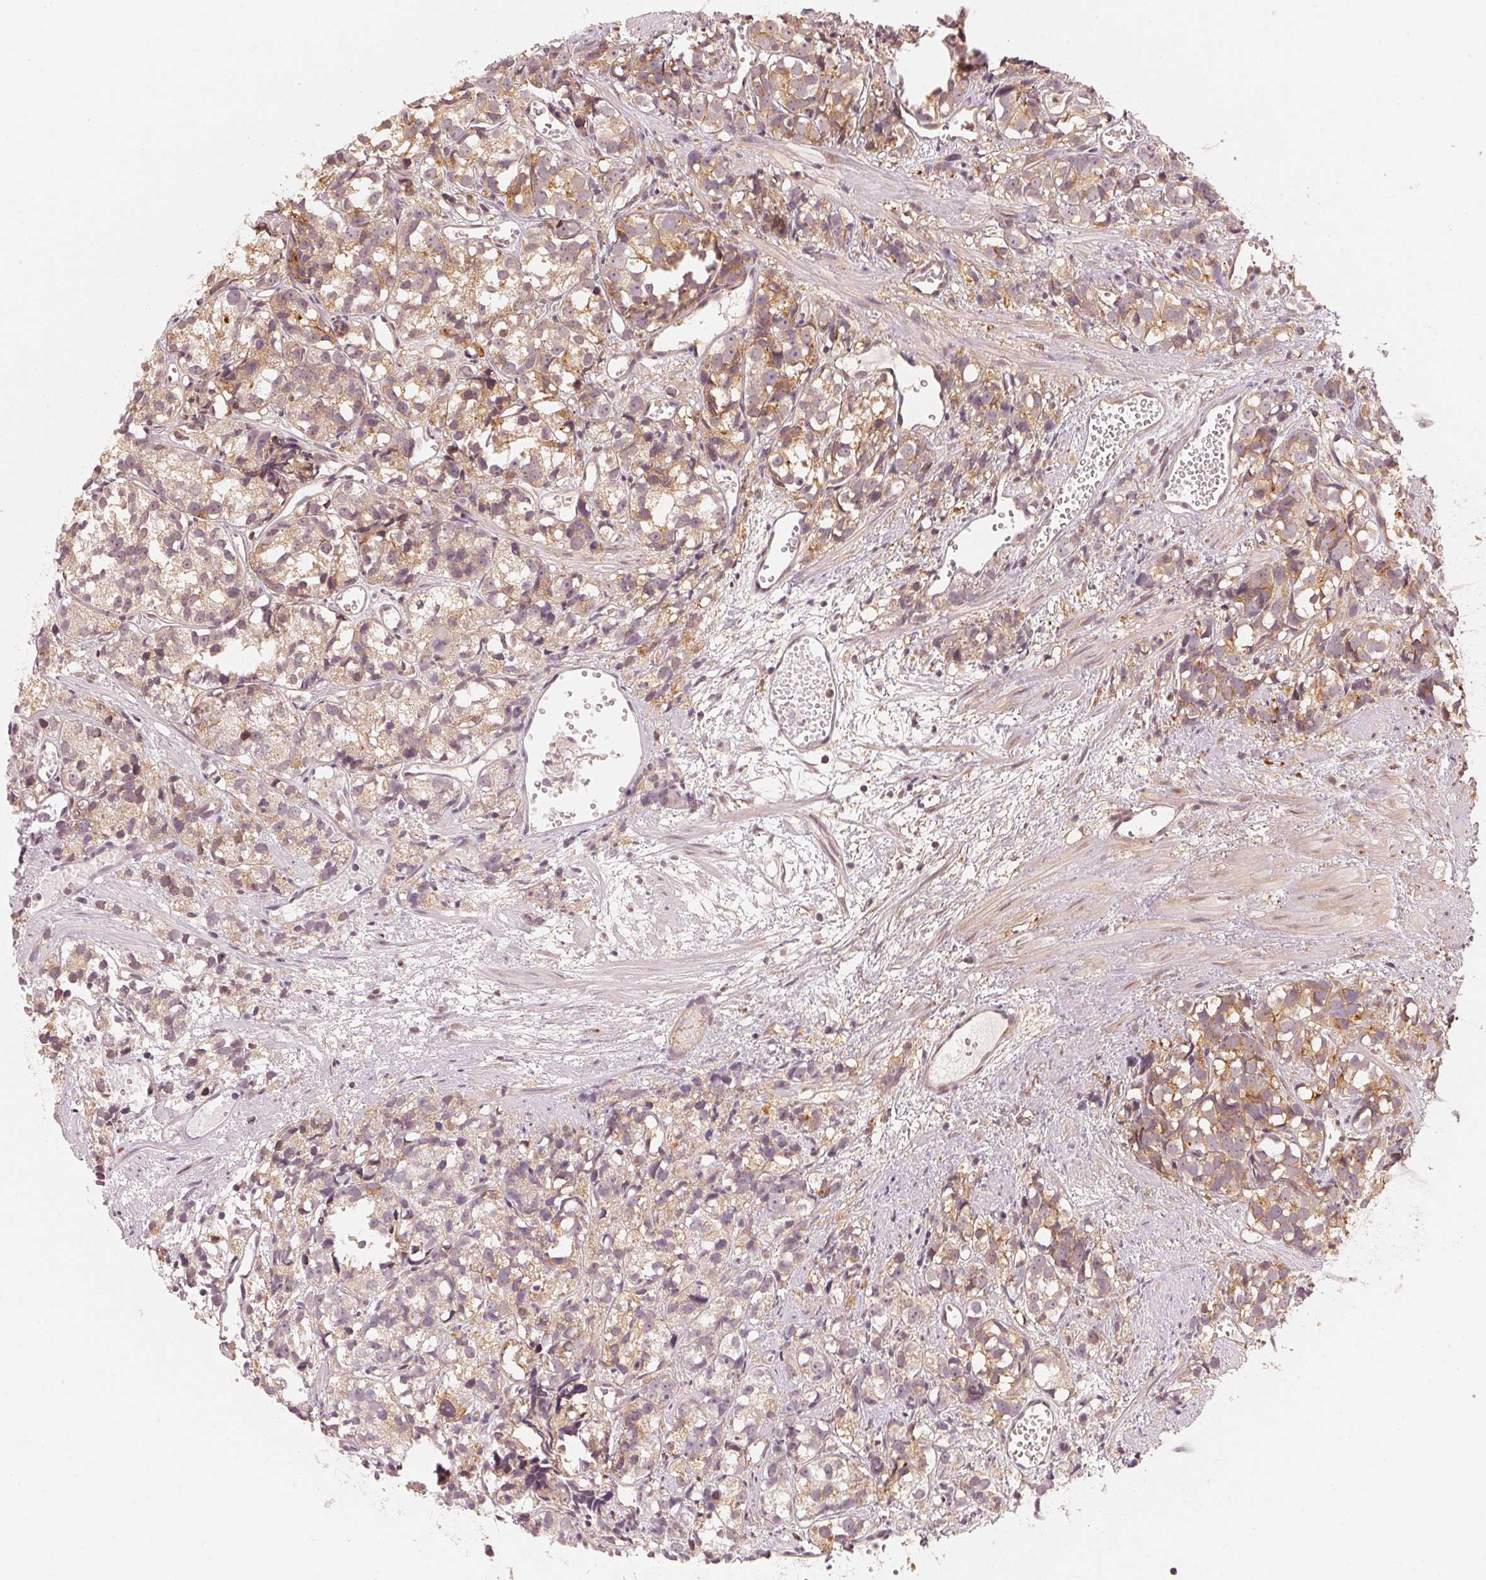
{"staining": {"intensity": "moderate", "quantity": ">75%", "location": "cytoplasmic/membranous"}, "tissue": "prostate cancer", "cell_type": "Tumor cells", "image_type": "cancer", "snomed": [{"axis": "morphology", "description": "Adenocarcinoma, High grade"}, {"axis": "topography", "description": "Prostate"}], "caption": "IHC (DAB (3,3'-diaminobenzidine)) staining of human prostate cancer shows moderate cytoplasmic/membranous protein staining in approximately >75% of tumor cells.", "gene": "PRKN", "patient": {"sex": "male", "age": 77}}